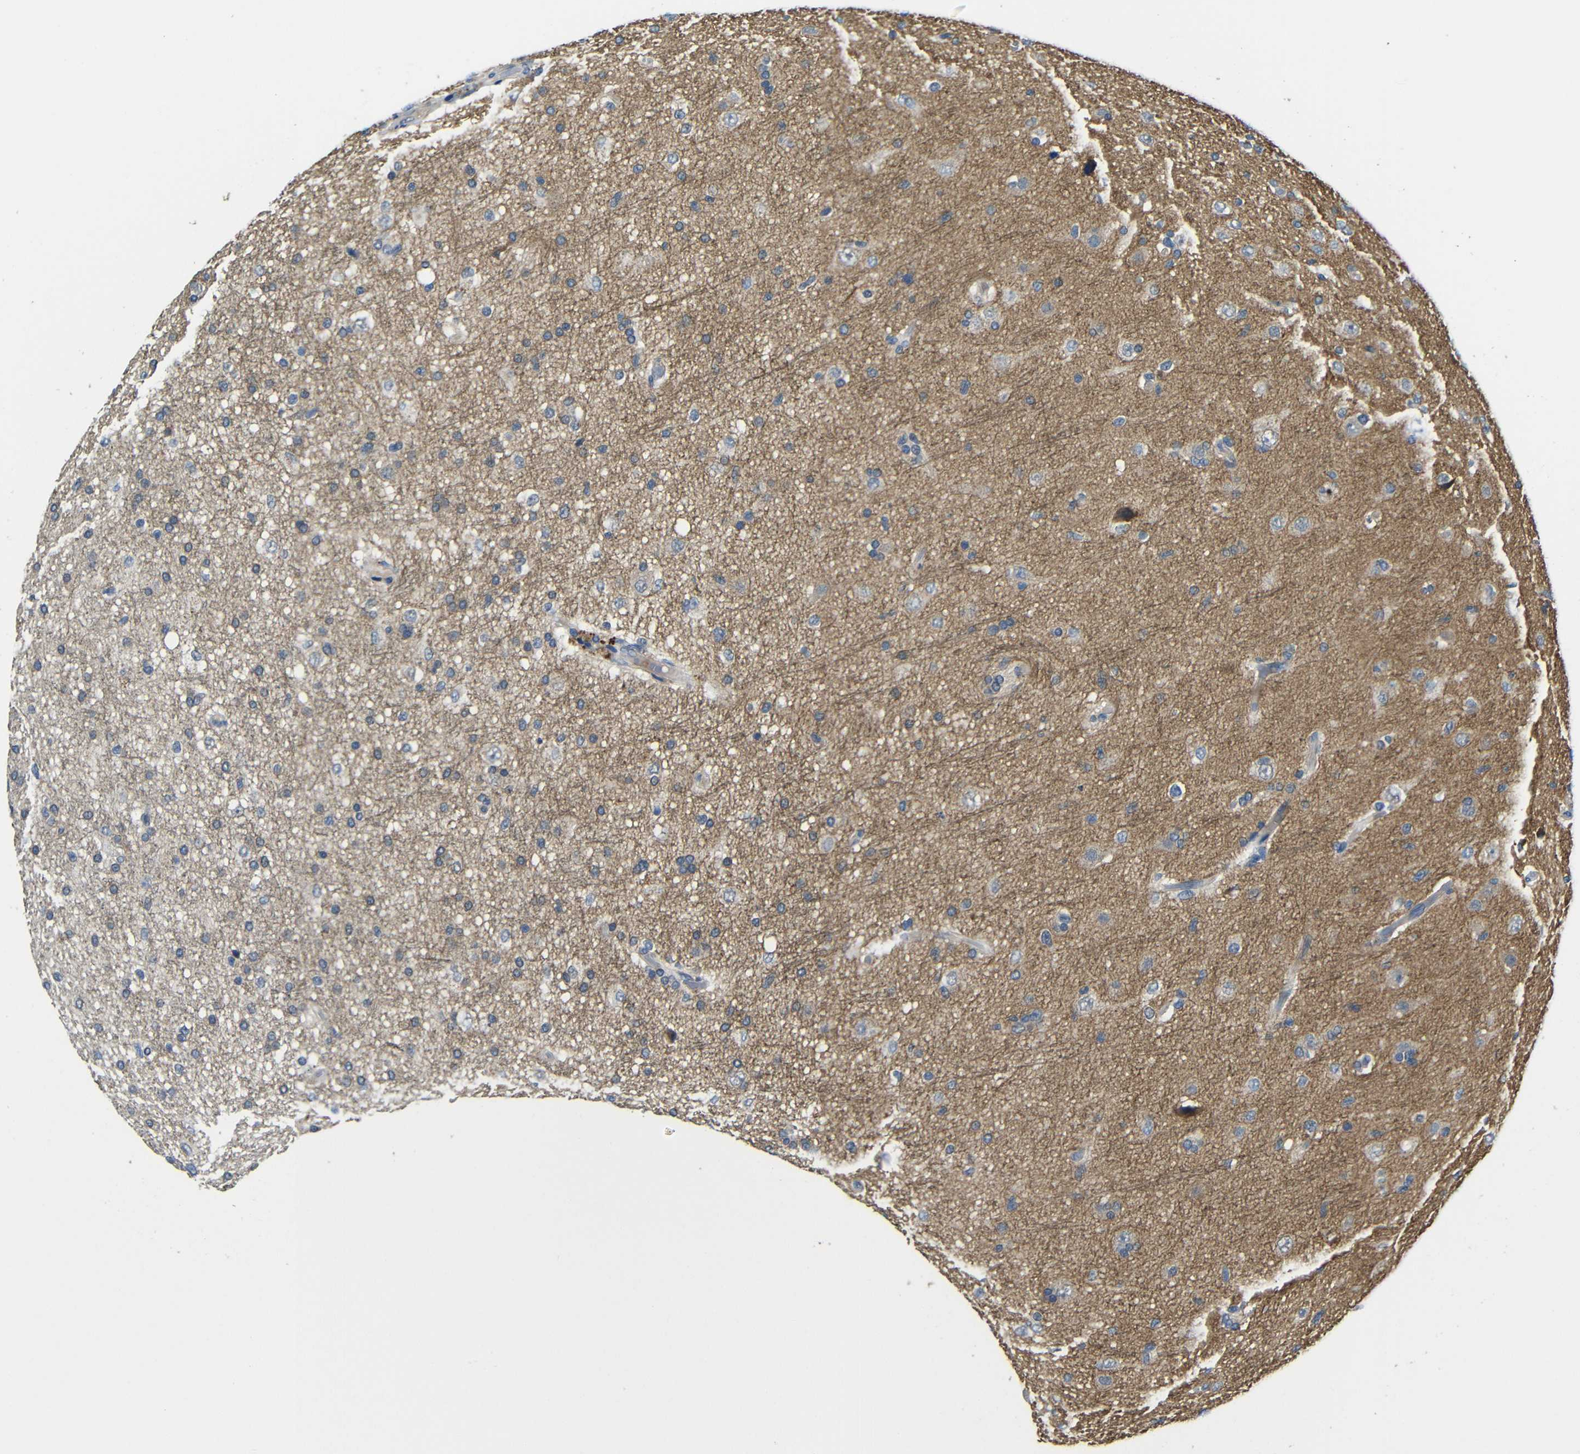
{"staining": {"intensity": "negative", "quantity": "none", "location": "none"}, "tissue": "glioma", "cell_type": "Tumor cells", "image_type": "cancer", "snomed": [{"axis": "morphology", "description": "Glioma, malignant, High grade"}, {"axis": "topography", "description": "Brain"}], "caption": "Immunohistochemistry of malignant glioma (high-grade) demonstrates no positivity in tumor cells.", "gene": "ZNF90", "patient": {"sex": "male", "age": 33}}